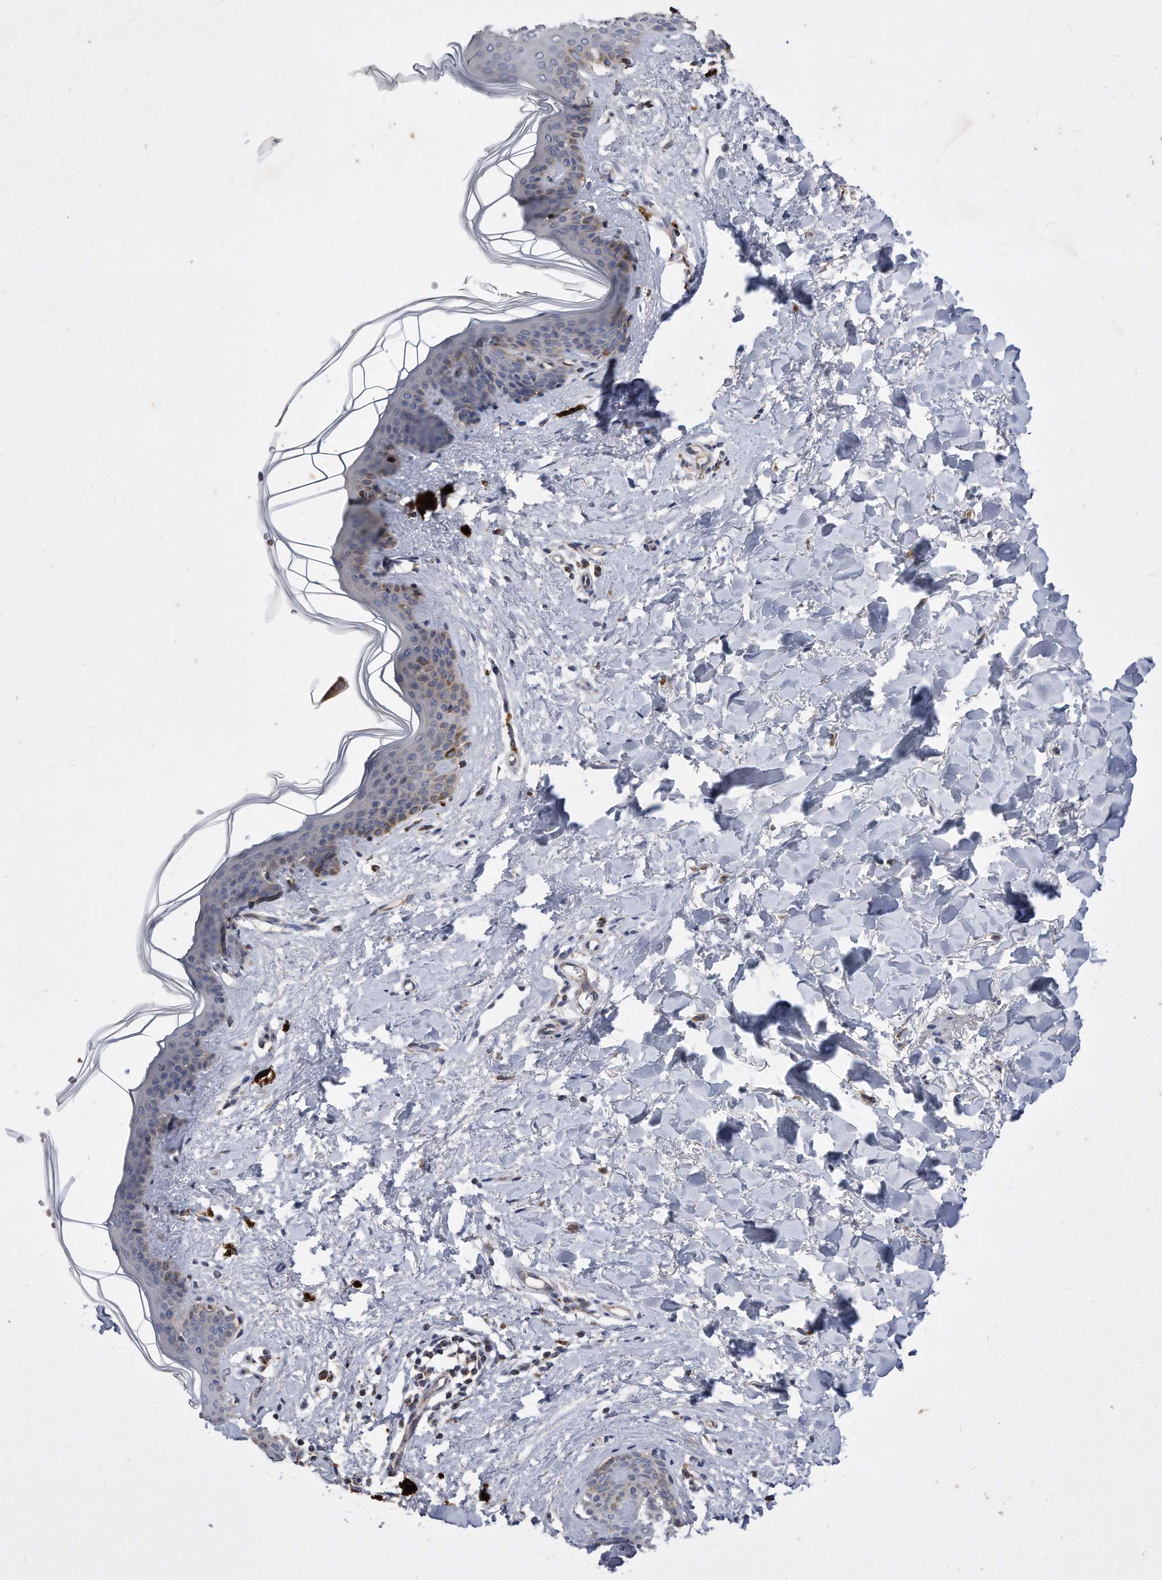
{"staining": {"intensity": "moderate", "quantity": "25%-75%", "location": "cytoplasmic/membranous"}, "tissue": "skin", "cell_type": "Fibroblasts", "image_type": "normal", "snomed": [{"axis": "morphology", "description": "Normal tissue, NOS"}, {"axis": "topography", "description": "Skin"}], "caption": "A brown stain highlights moderate cytoplasmic/membranous expression of a protein in fibroblasts of unremarkable human skin. The protein of interest is shown in brown color, while the nuclei are stained blue.", "gene": "PPP5C", "patient": {"sex": "female", "age": 46}}